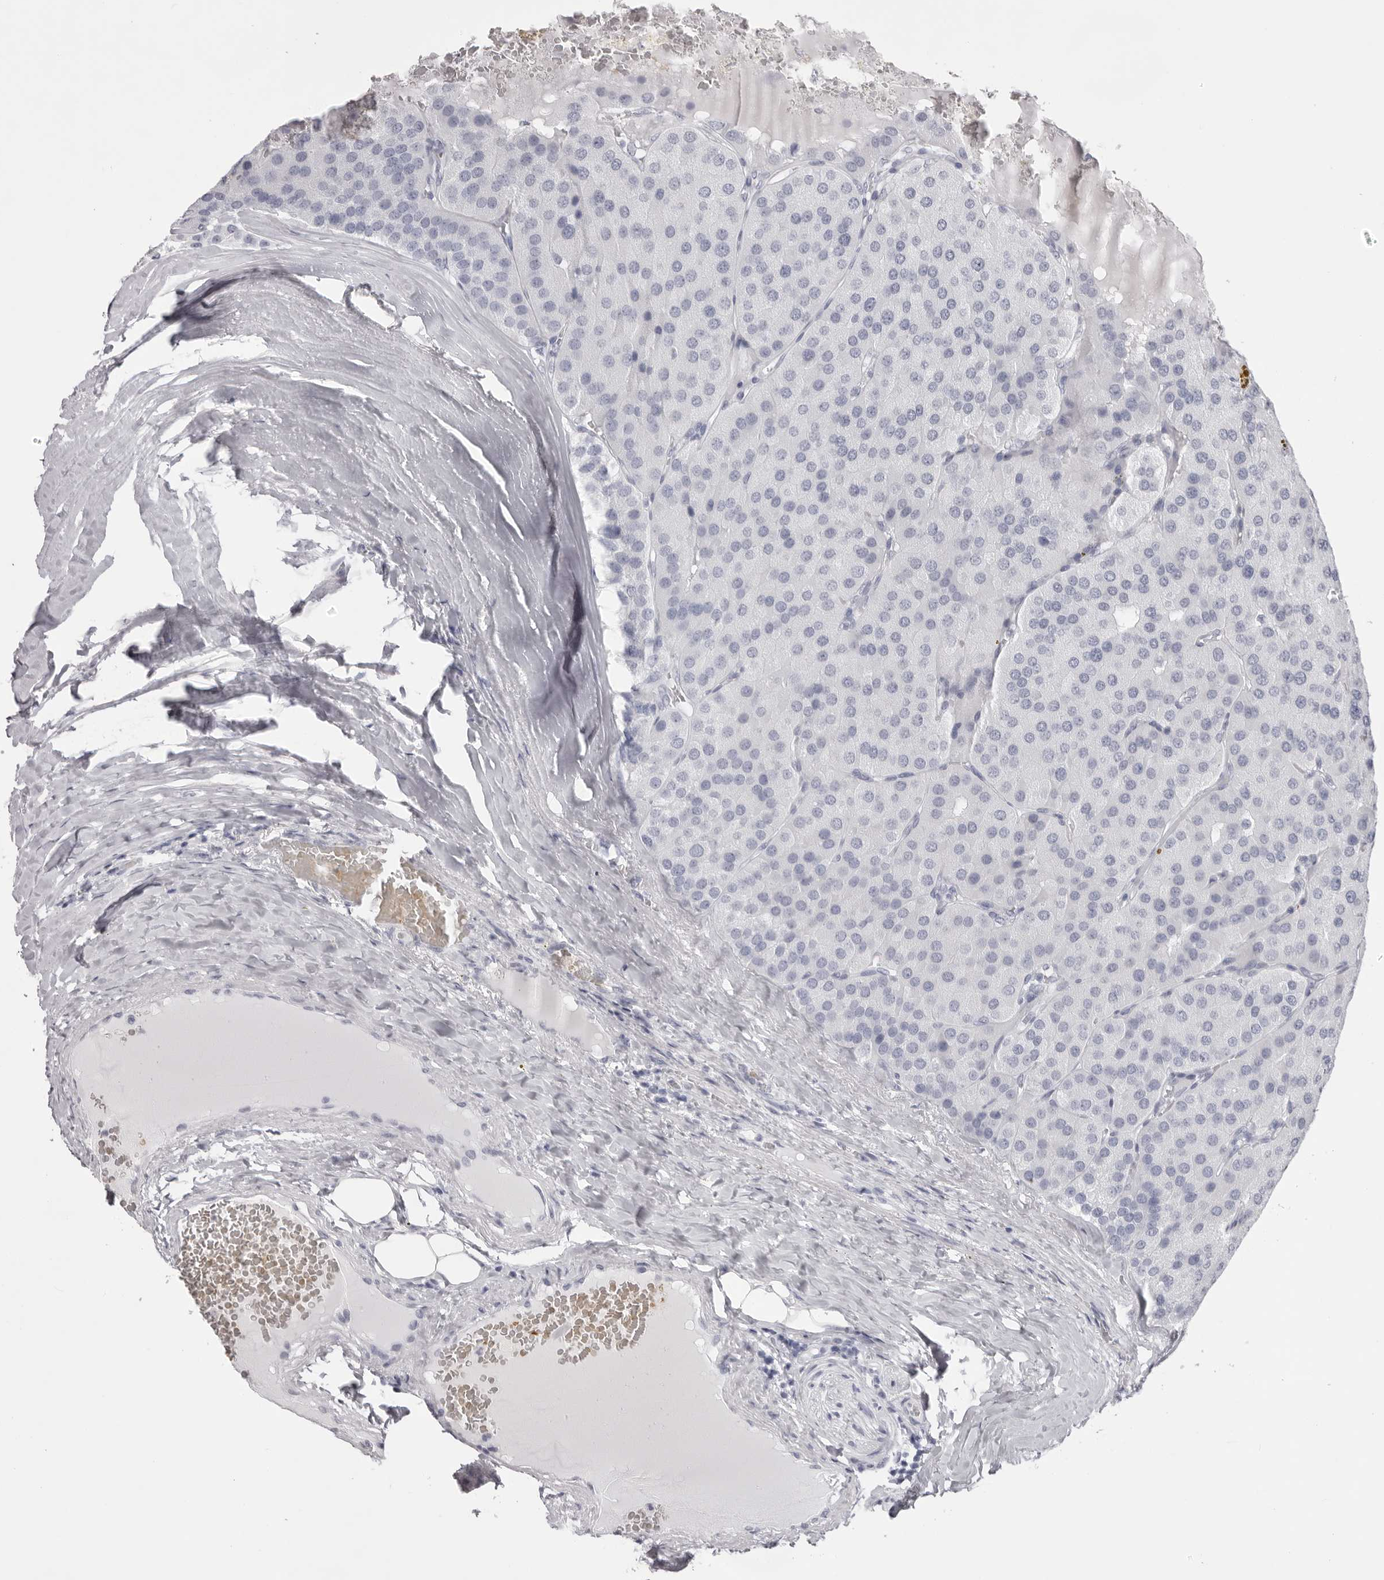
{"staining": {"intensity": "negative", "quantity": "none", "location": "none"}, "tissue": "parathyroid gland", "cell_type": "Glandular cells", "image_type": "normal", "snomed": [{"axis": "morphology", "description": "Normal tissue, NOS"}, {"axis": "morphology", "description": "Adenoma, NOS"}, {"axis": "topography", "description": "Parathyroid gland"}], "caption": "Human parathyroid gland stained for a protein using IHC reveals no staining in glandular cells.", "gene": "SPTA1", "patient": {"sex": "female", "age": 86}}